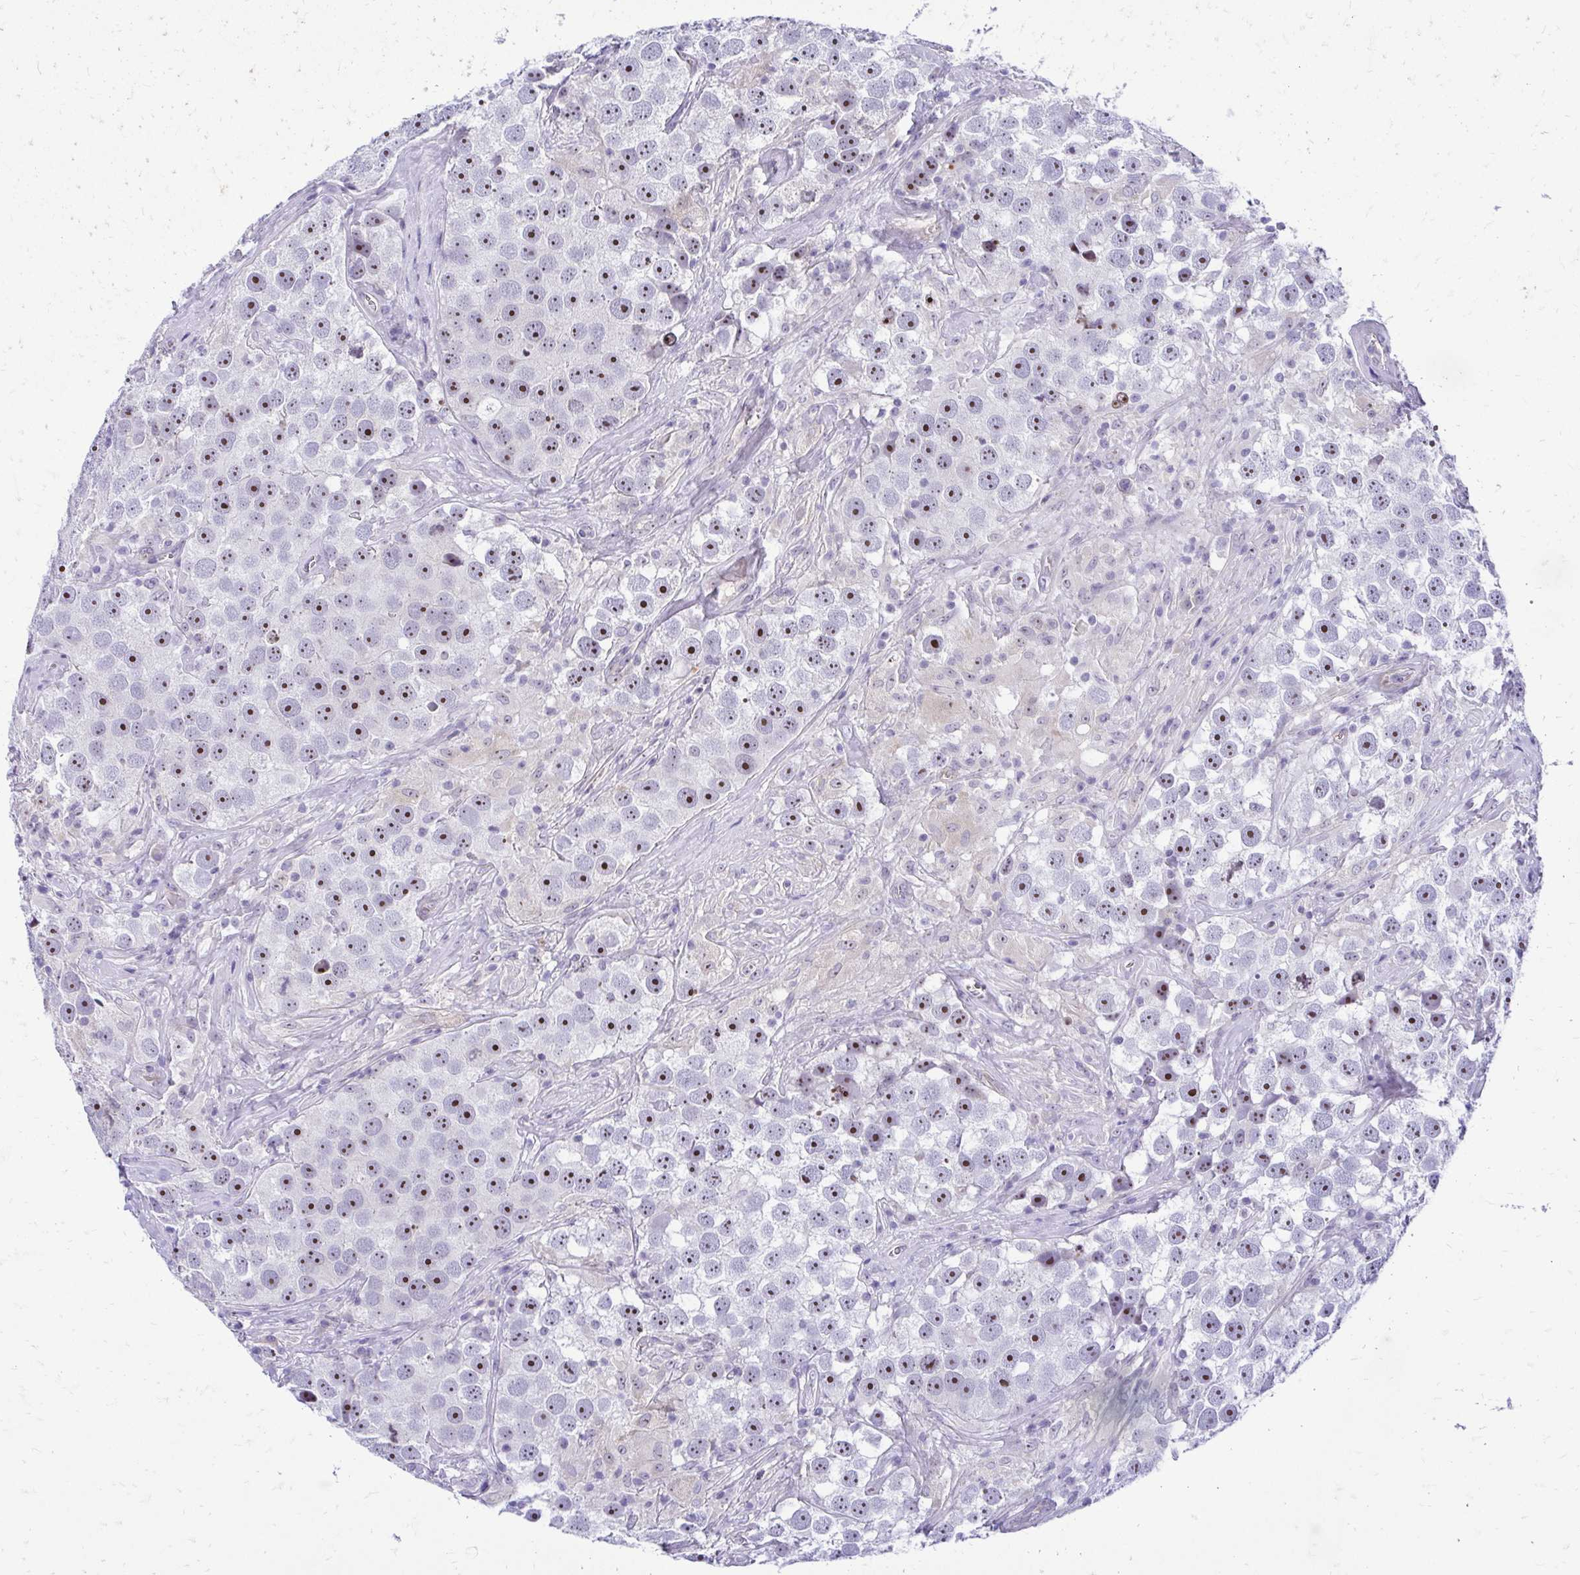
{"staining": {"intensity": "strong", "quantity": "25%-75%", "location": "nuclear"}, "tissue": "testis cancer", "cell_type": "Tumor cells", "image_type": "cancer", "snomed": [{"axis": "morphology", "description": "Seminoma, NOS"}, {"axis": "topography", "description": "Testis"}], "caption": "Testis seminoma stained for a protein (brown) exhibits strong nuclear positive expression in approximately 25%-75% of tumor cells.", "gene": "NIFK", "patient": {"sex": "male", "age": 49}}